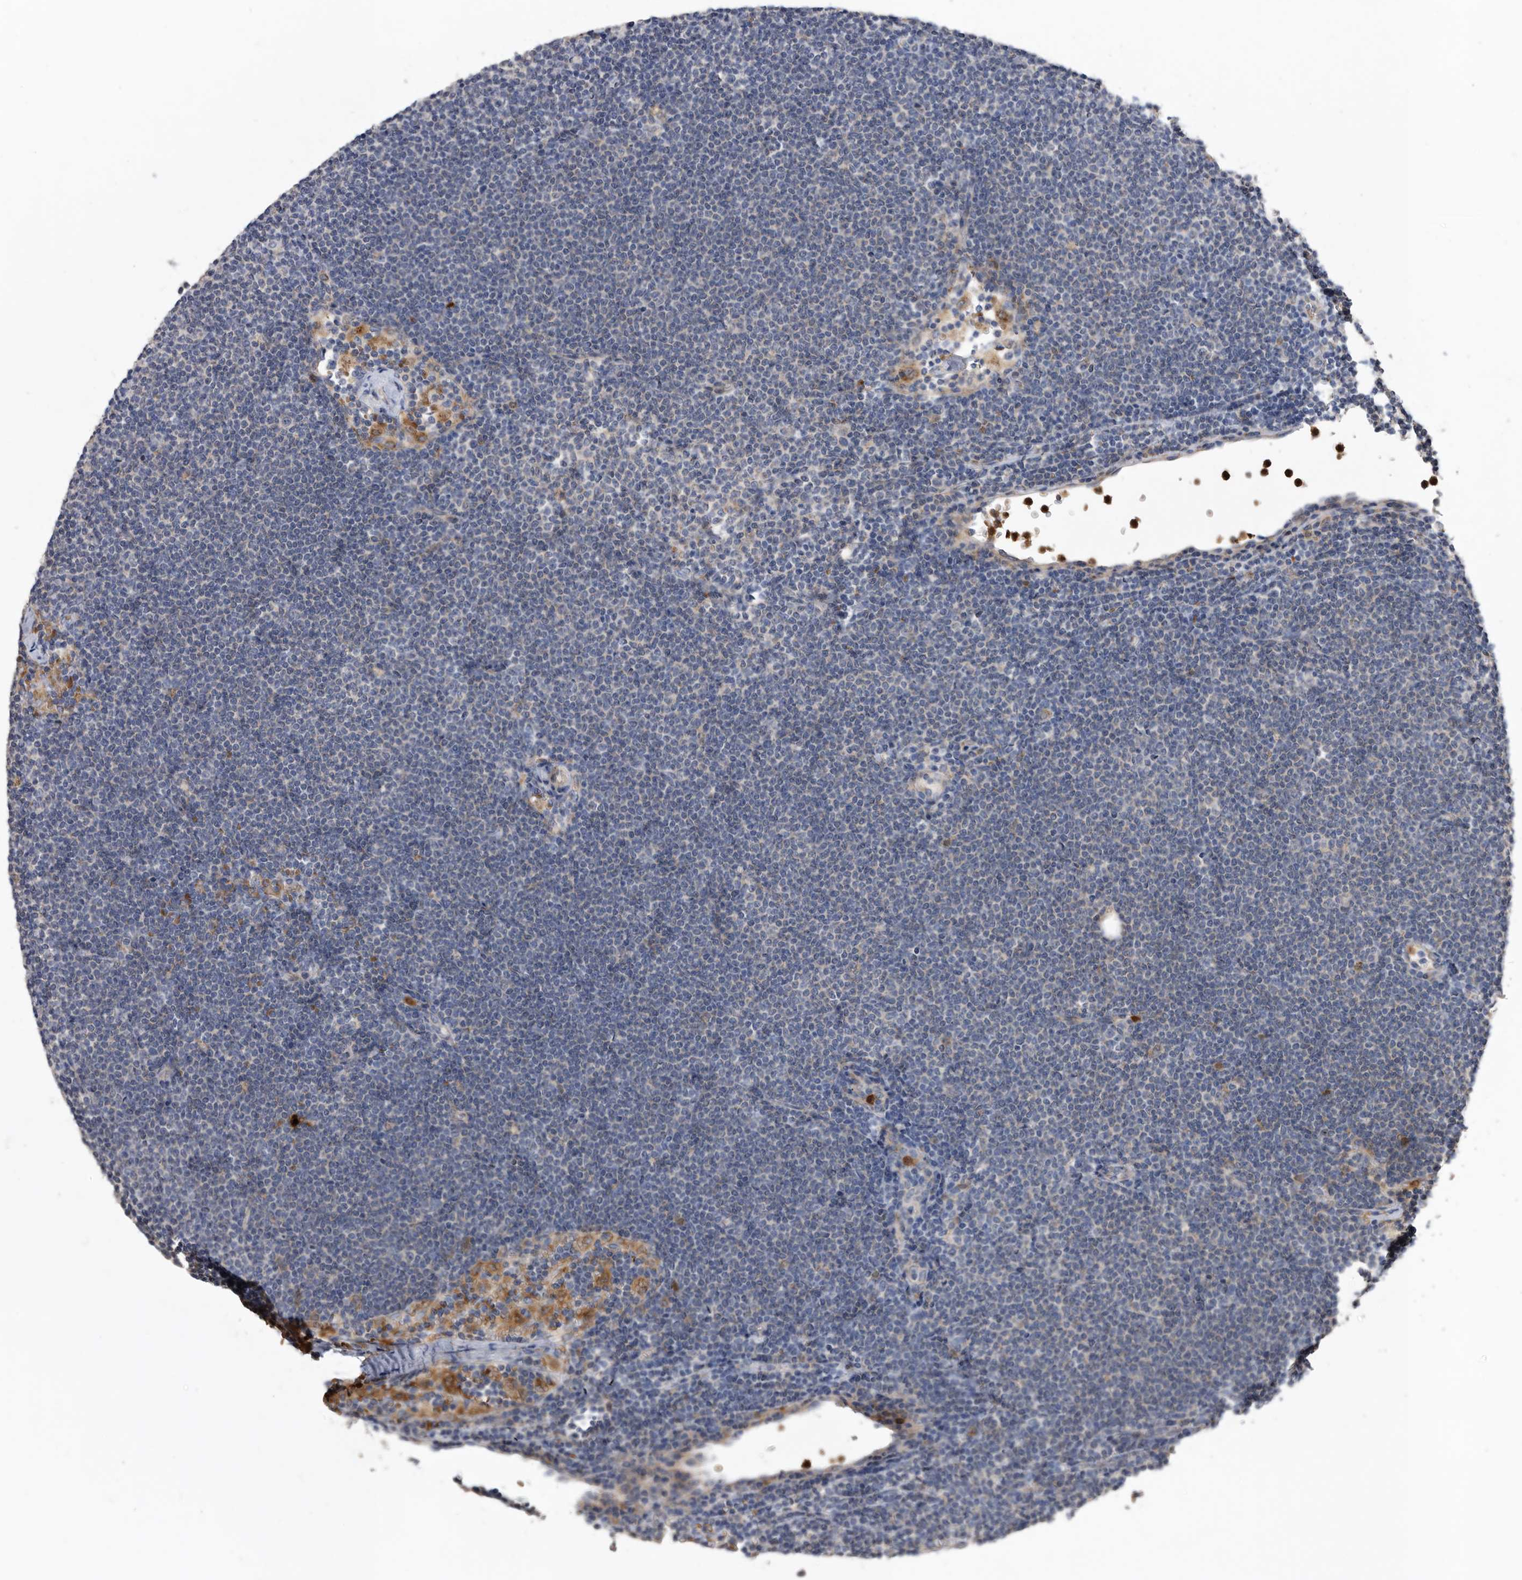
{"staining": {"intensity": "negative", "quantity": "none", "location": "none"}, "tissue": "lymphoma", "cell_type": "Tumor cells", "image_type": "cancer", "snomed": [{"axis": "morphology", "description": "Malignant lymphoma, non-Hodgkin's type, Low grade"}, {"axis": "topography", "description": "Lymph node"}], "caption": "Lymphoma was stained to show a protein in brown. There is no significant expression in tumor cells. The staining is performed using DAB (3,3'-diaminobenzidine) brown chromogen with nuclei counter-stained in using hematoxylin.", "gene": "CRISPLD2", "patient": {"sex": "female", "age": 53}}